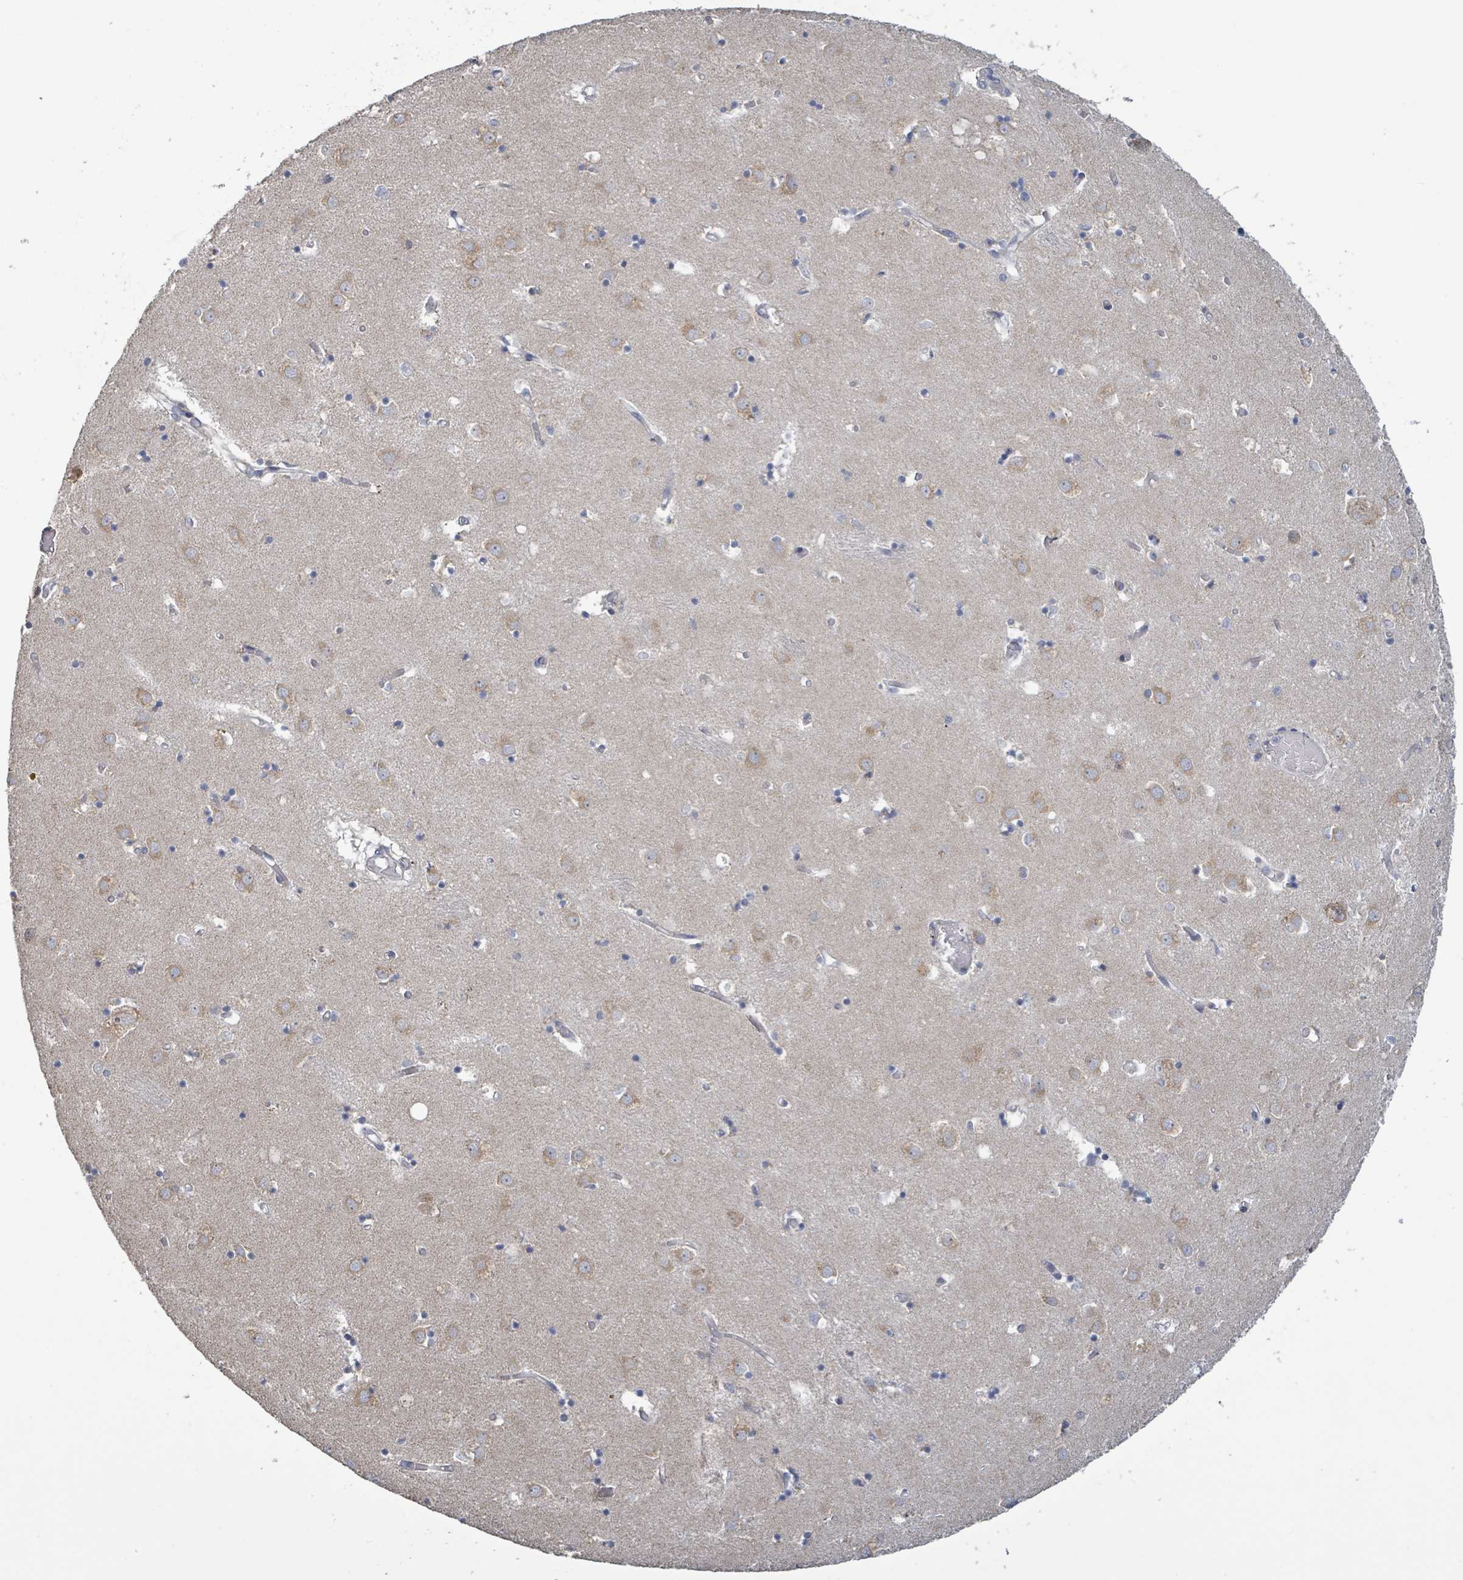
{"staining": {"intensity": "negative", "quantity": "none", "location": "none"}, "tissue": "caudate", "cell_type": "Glial cells", "image_type": "normal", "snomed": [{"axis": "morphology", "description": "Normal tissue, NOS"}, {"axis": "topography", "description": "Lateral ventricle wall"}], "caption": "Glial cells show no significant protein expression in unremarkable caudate.", "gene": "RPL32", "patient": {"sex": "male", "age": 70}}